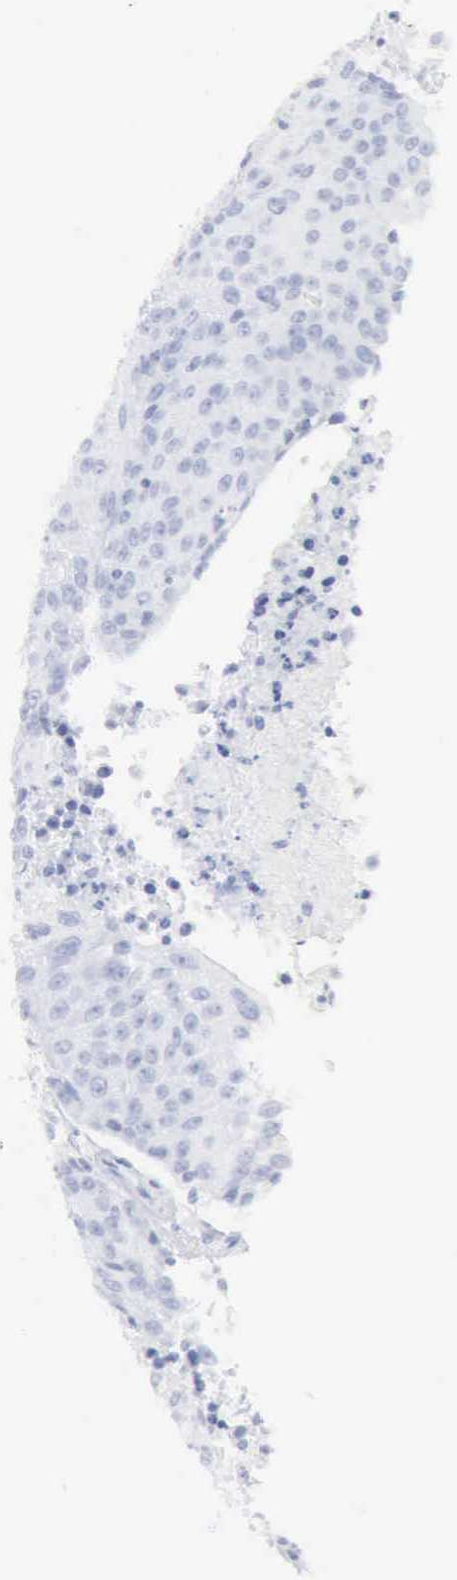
{"staining": {"intensity": "negative", "quantity": "none", "location": "none"}, "tissue": "urothelial cancer", "cell_type": "Tumor cells", "image_type": "cancer", "snomed": [{"axis": "morphology", "description": "Urothelial carcinoma, High grade"}, {"axis": "topography", "description": "Urinary bladder"}], "caption": "High-grade urothelial carcinoma stained for a protein using IHC shows no positivity tumor cells.", "gene": "CMA1", "patient": {"sex": "female", "age": 85}}